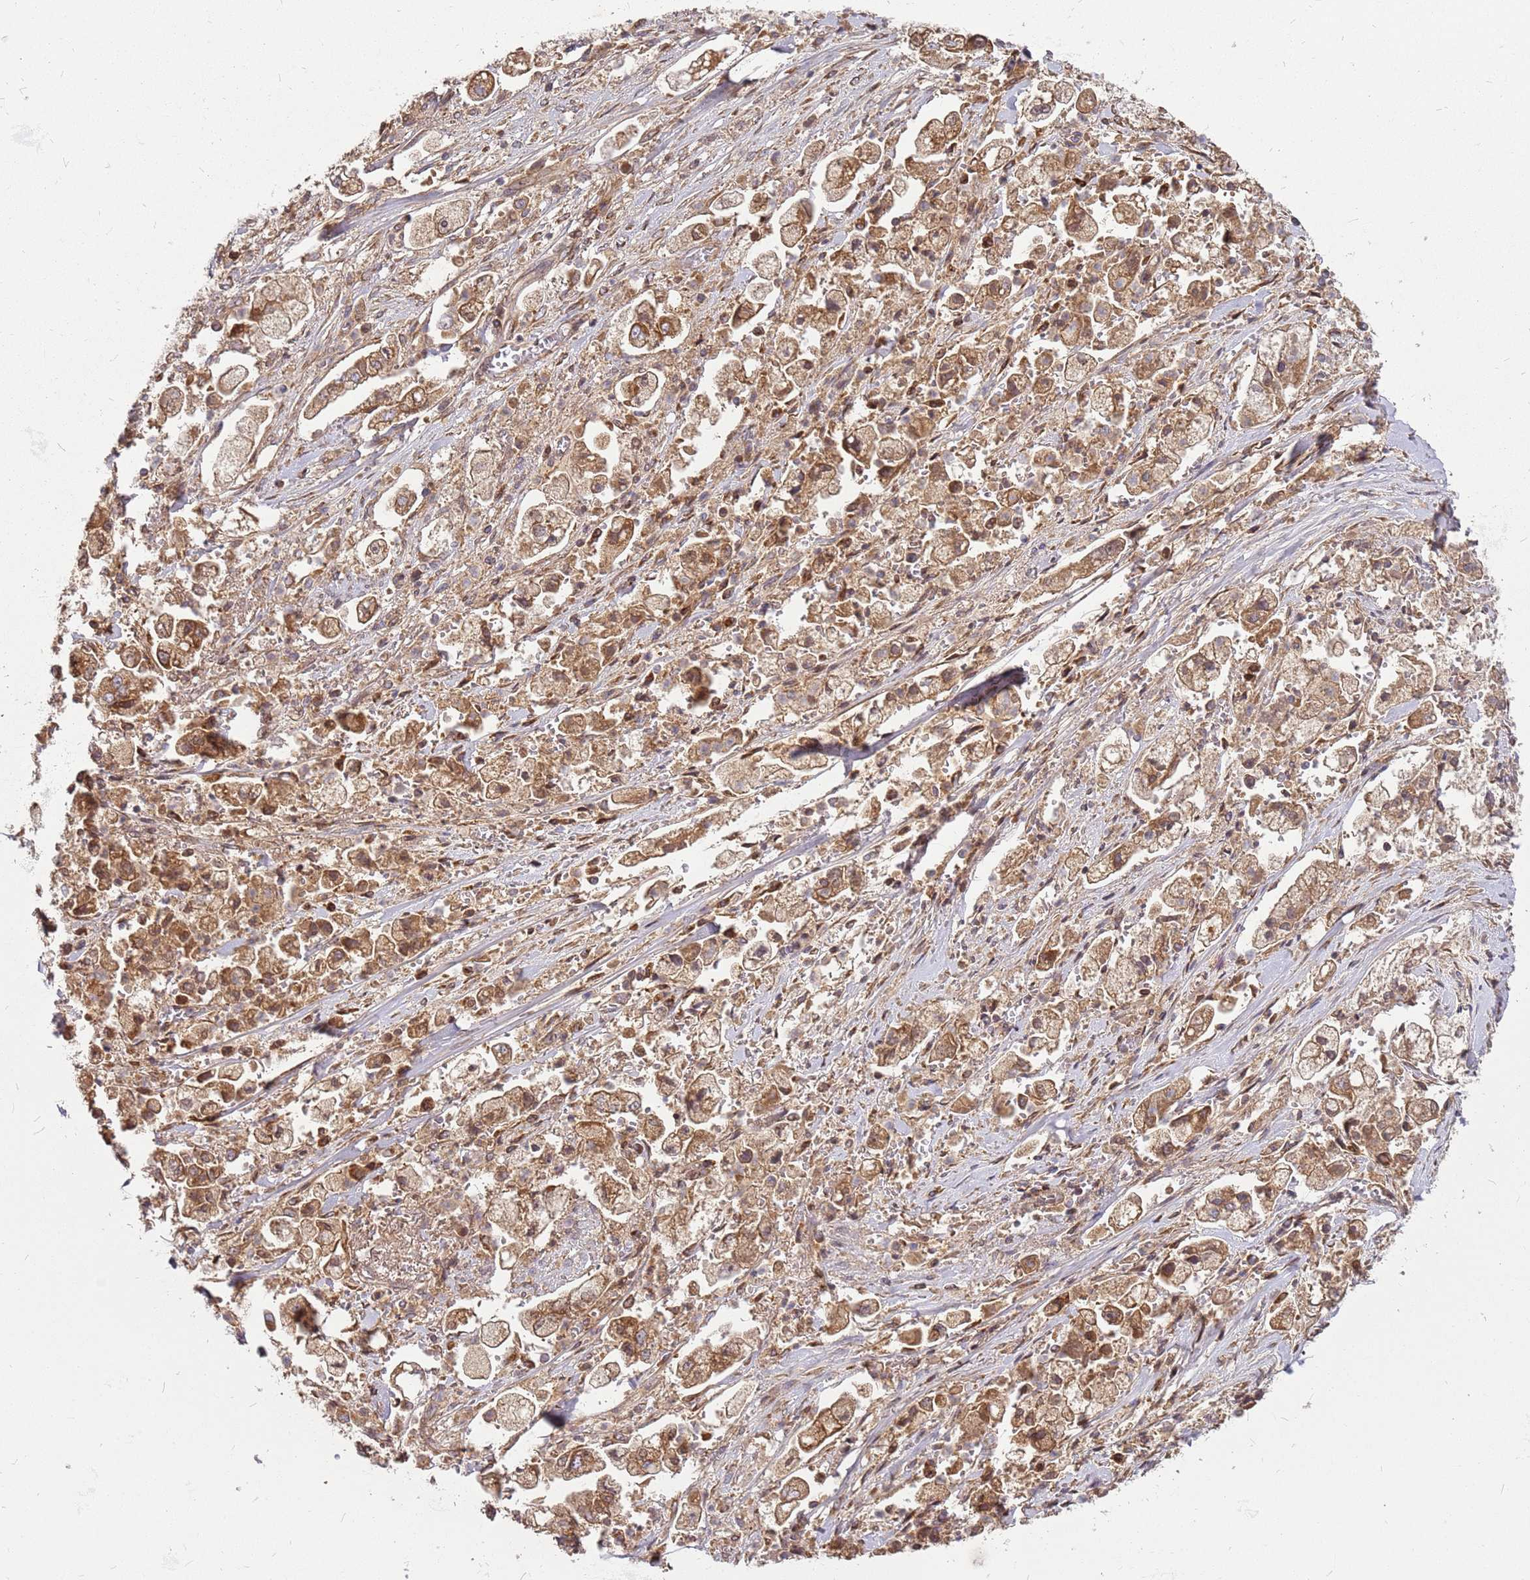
{"staining": {"intensity": "moderate", "quantity": ">75%", "location": "cytoplasmic/membranous"}, "tissue": "stomach cancer", "cell_type": "Tumor cells", "image_type": "cancer", "snomed": [{"axis": "morphology", "description": "Adenocarcinoma, NOS"}, {"axis": "topography", "description": "Stomach"}], "caption": "Approximately >75% of tumor cells in adenocarcinoma (stomach) demonstrate moderate cytoplasmic/membranous protein expression as visualized by brown immunohistochemical staining.", "gene": "CCDC159", "patient": {"sex": "male", "age": 62}}